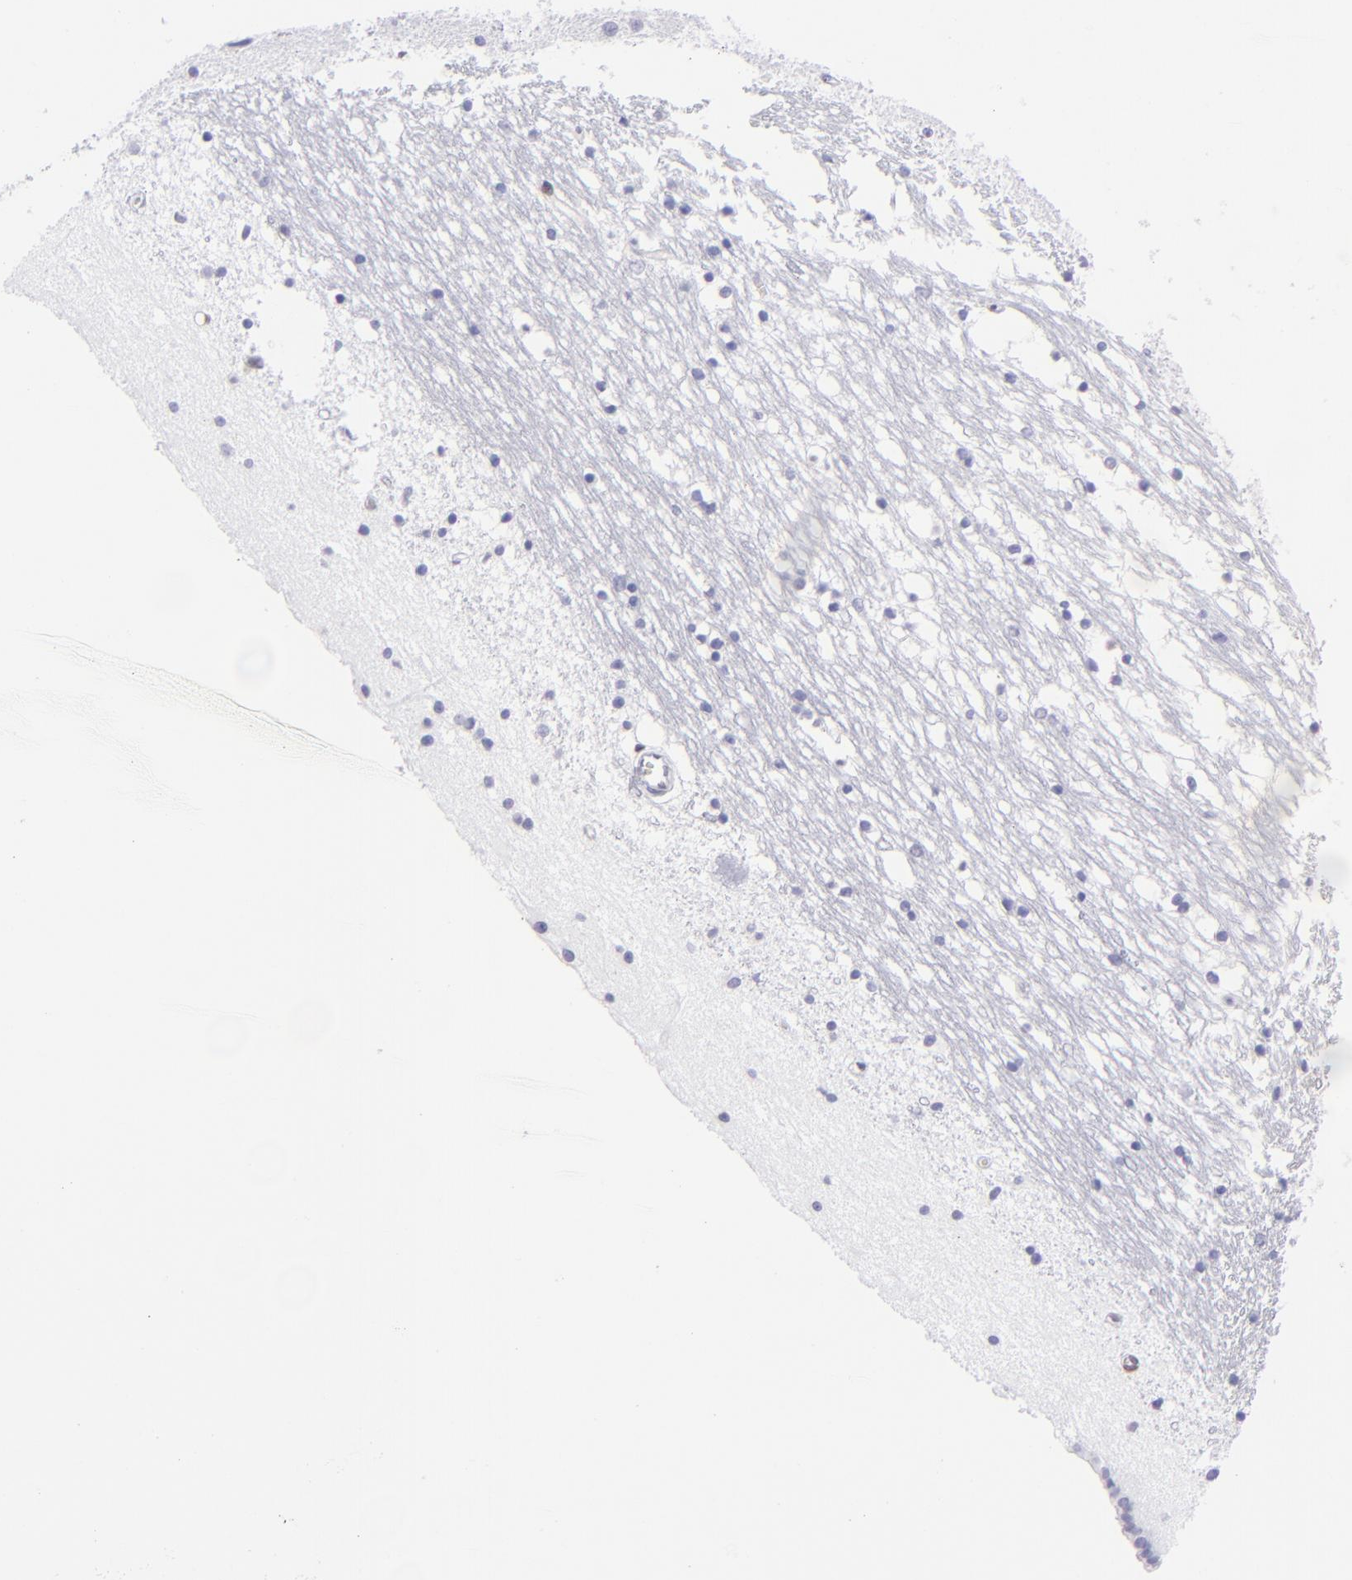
{"staining": {"intensity": "negative", "quantity": "none", "location": "none"}, "tissue": "caudate", "cell_type": "Glial cells", "image_type": "normal", "snomed": [{"axis": "morphology", "description": "Normal tissue, NOS"}, {"axis": "topography", "description": "Lateral ventricle wall"}], "caption": "Image shows no significant protein expression in glial cells of benign caudate.", "gene": "ETS1", "patient": {"sex": "male", "age": 45}}